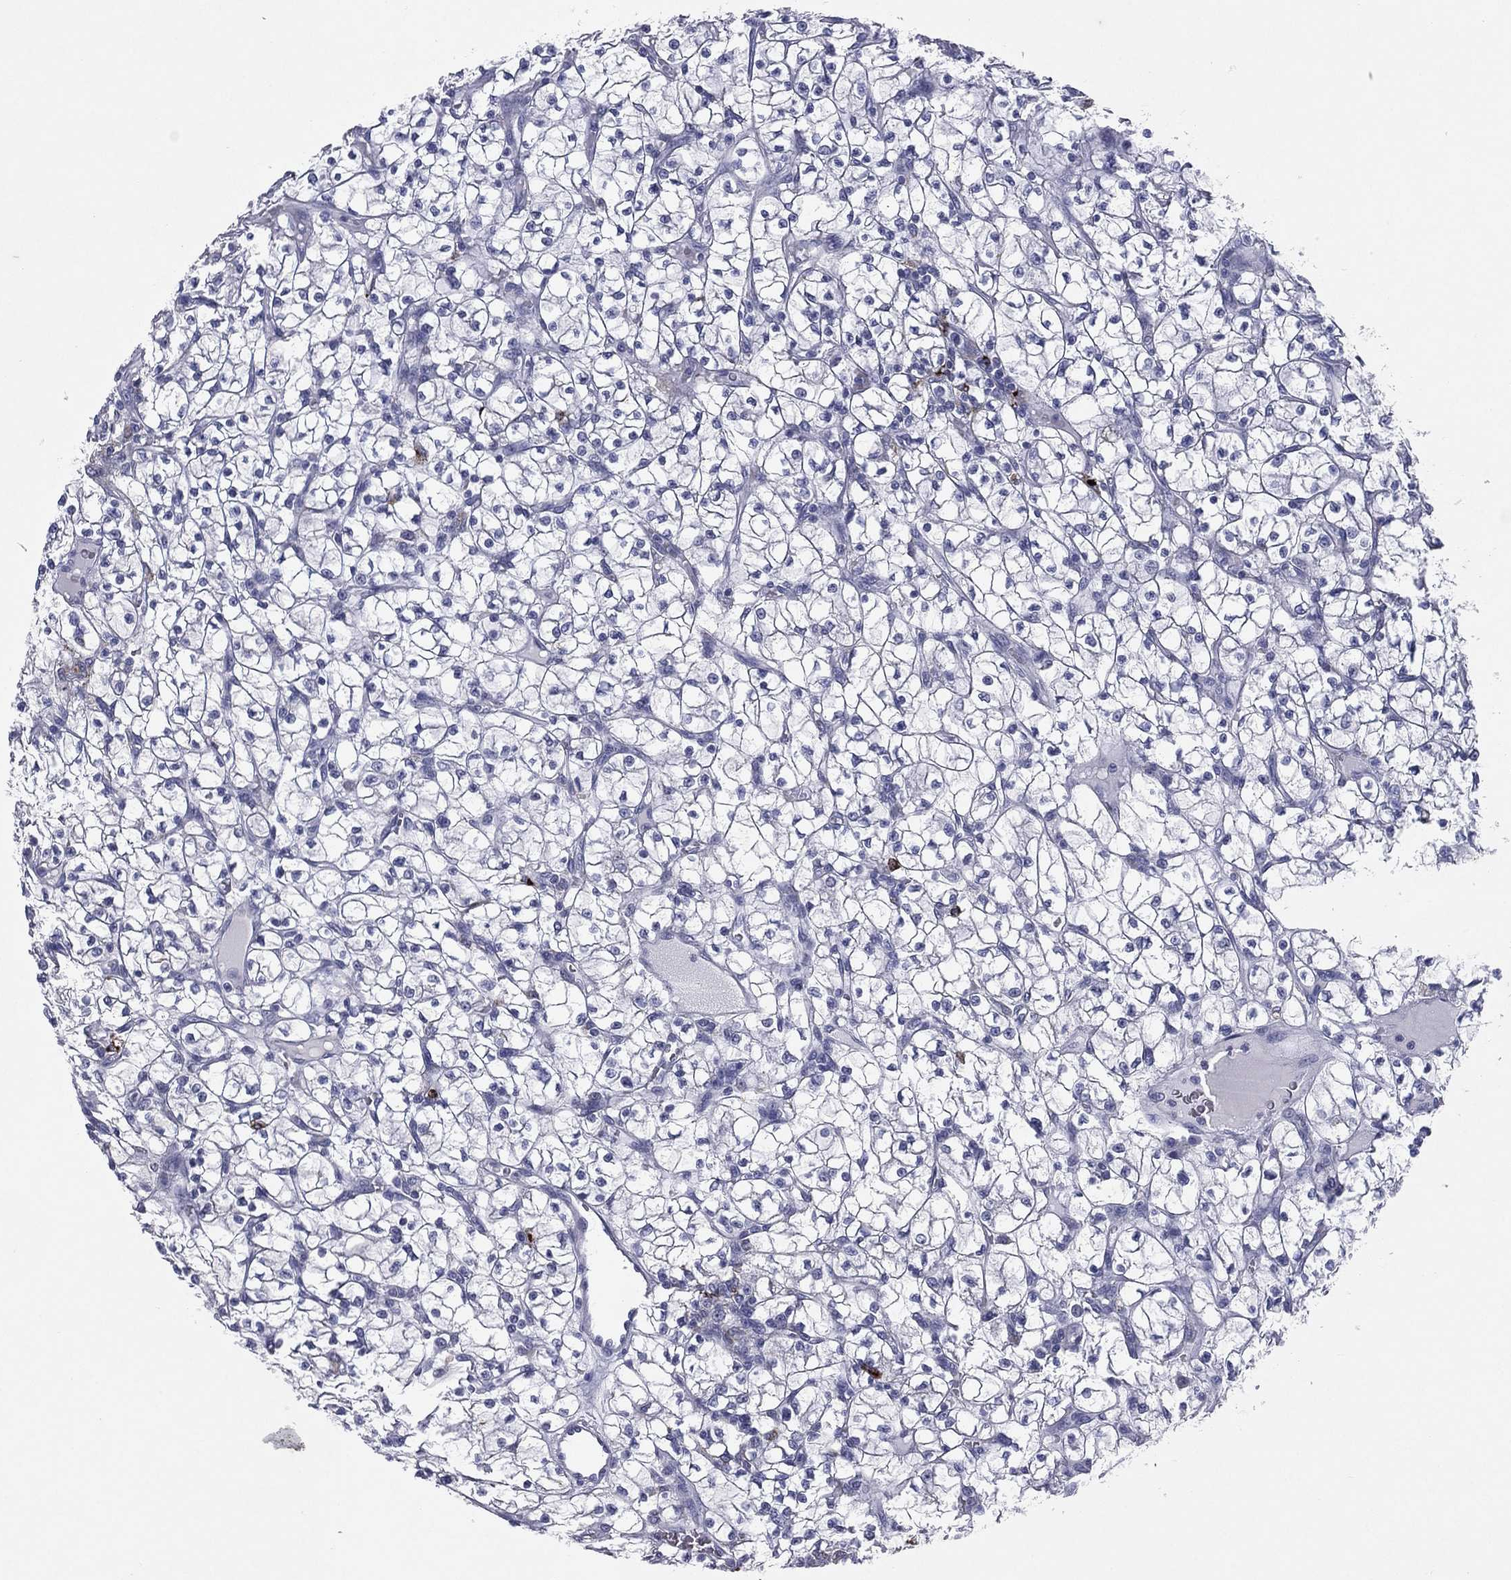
{"staining": {"intensity": "negative", "quantity": "none", "location": "none"}, "tissue": "renal cancer", "cell_type": "Tumor cells", "image_type": "cancer", "snomed": [{"axis": "morphology", "description": "Adenocarcinoma, NOS"}, {"axis": "topography", "description": "Kidney"}], "caption": "Image shows no protein expression in tumor cells of renal cancer tissue.", "gene": "HLA-DOA", "patient": {"sex": "female", "age": 64}}